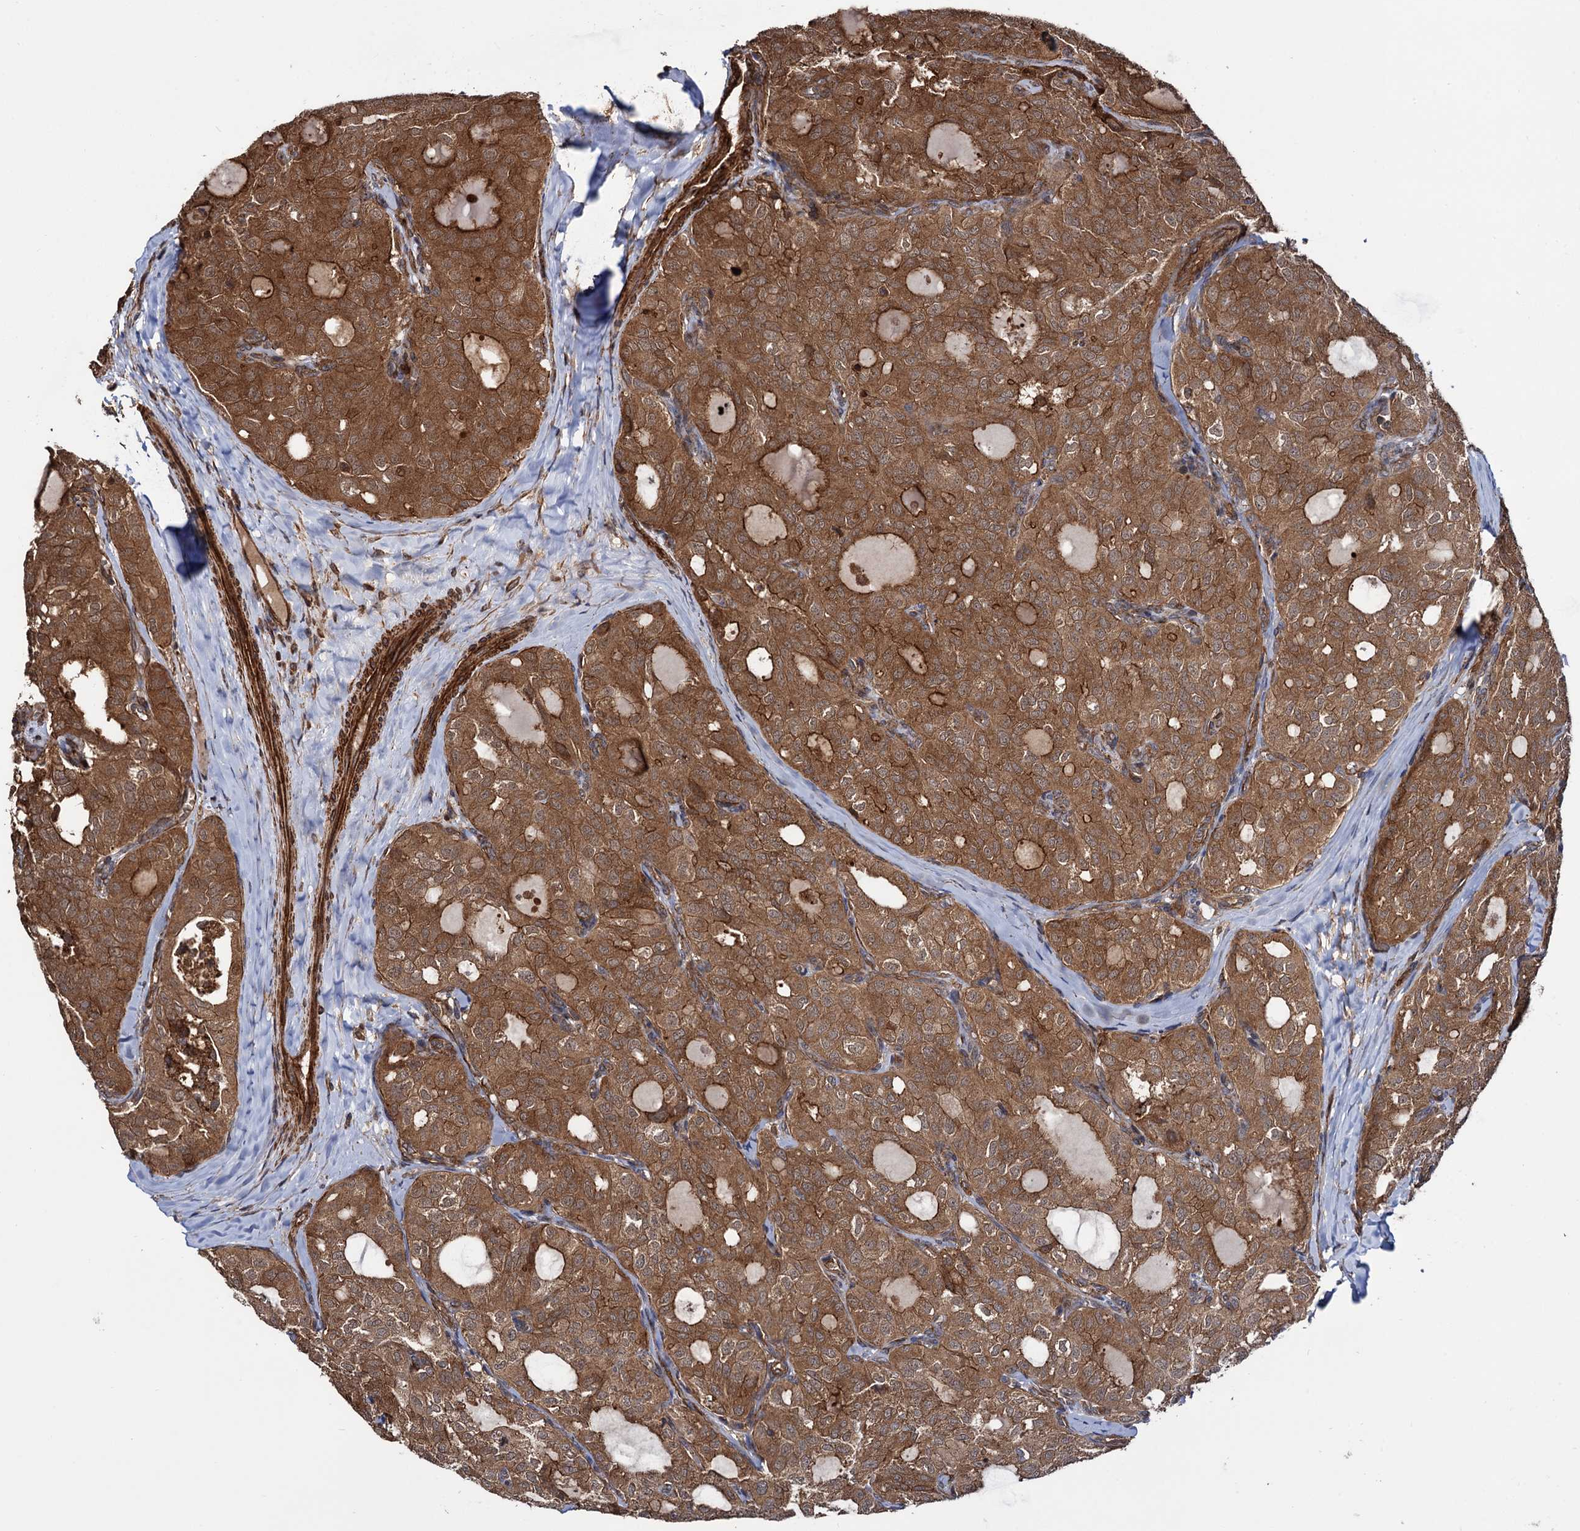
{"staining": {"intensity": "moderate", "quantity": ">75%", "location": "cytoplasmic/membranous"}, "tissue": "thyroid cancer", "cell_type": "Tumor cells", "image_type": "cancer", "snomed": [{"axis": "morphology", "description": "Follicular adenoma carcinoma, NOS"}, {"axis": "topography", "description": "Thyroid gland"}], "caption": "DAB immunohistochemical staining of human thyroid cancer (follicular adenoma carcinoma) displays moderate cytoplasmic/membranous protein positivity in about >75% of tumor cells.", "gene": "ATP8B4", "patient": {"sex": "male", "age": 75}}